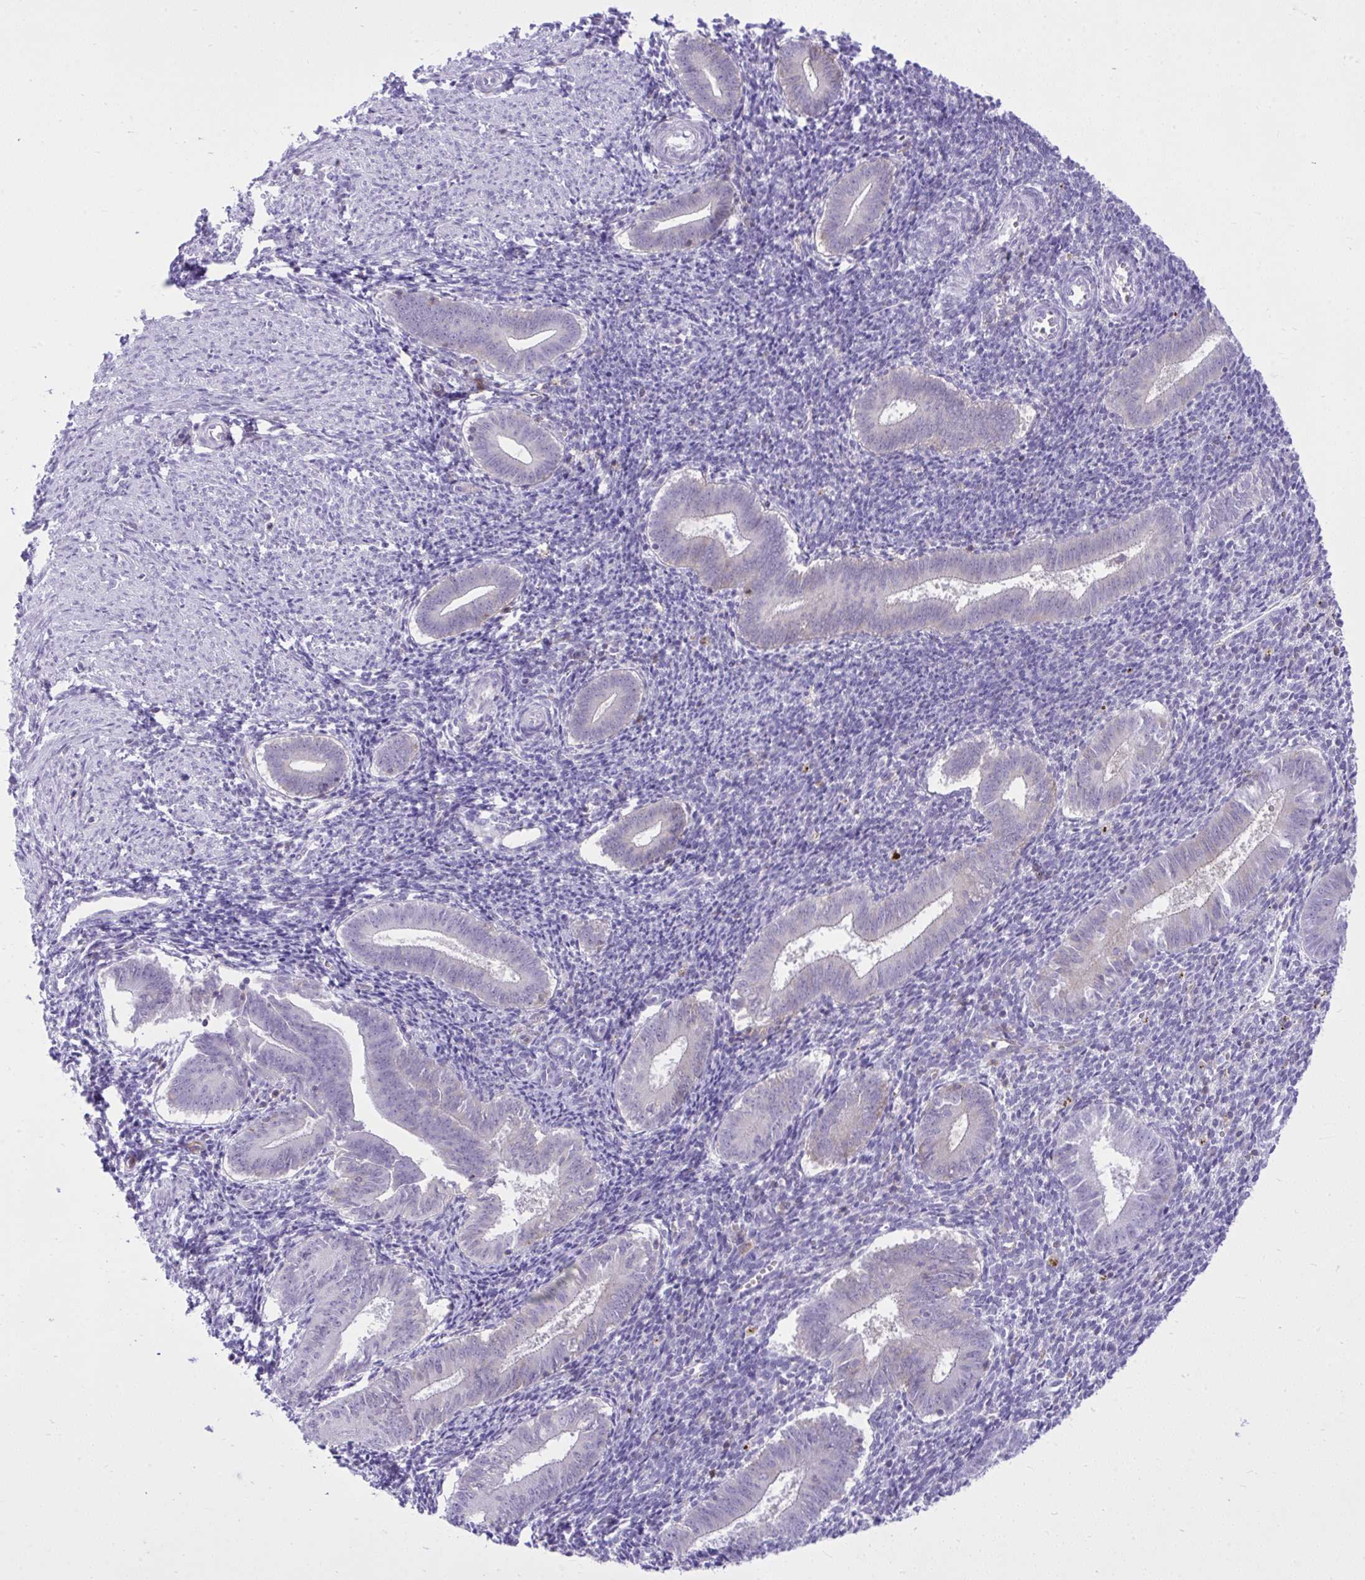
{"staining": {"intensity": "negative", "quantity": "none", "location": "none"}, "tissue": "endometrium", "cell_type": "Cells in endometrial stroma", "image_type": "normal", "snomed": [{"axis": "morphology", "description": "Normal tissue, NOS"}, {"axis": "topography", "description": "Endometrium"}], "caption": "Image shows no protein positivity in cells in endometrial stroma of benign endometrium. The staining is performed using DAB (3,3'-diaminobenzidine) brown chromogen with nuclei counter-stained in using hematoxylin.", "gene": "GPRIN3", "patient": {"sex": "female", "age": 25}}